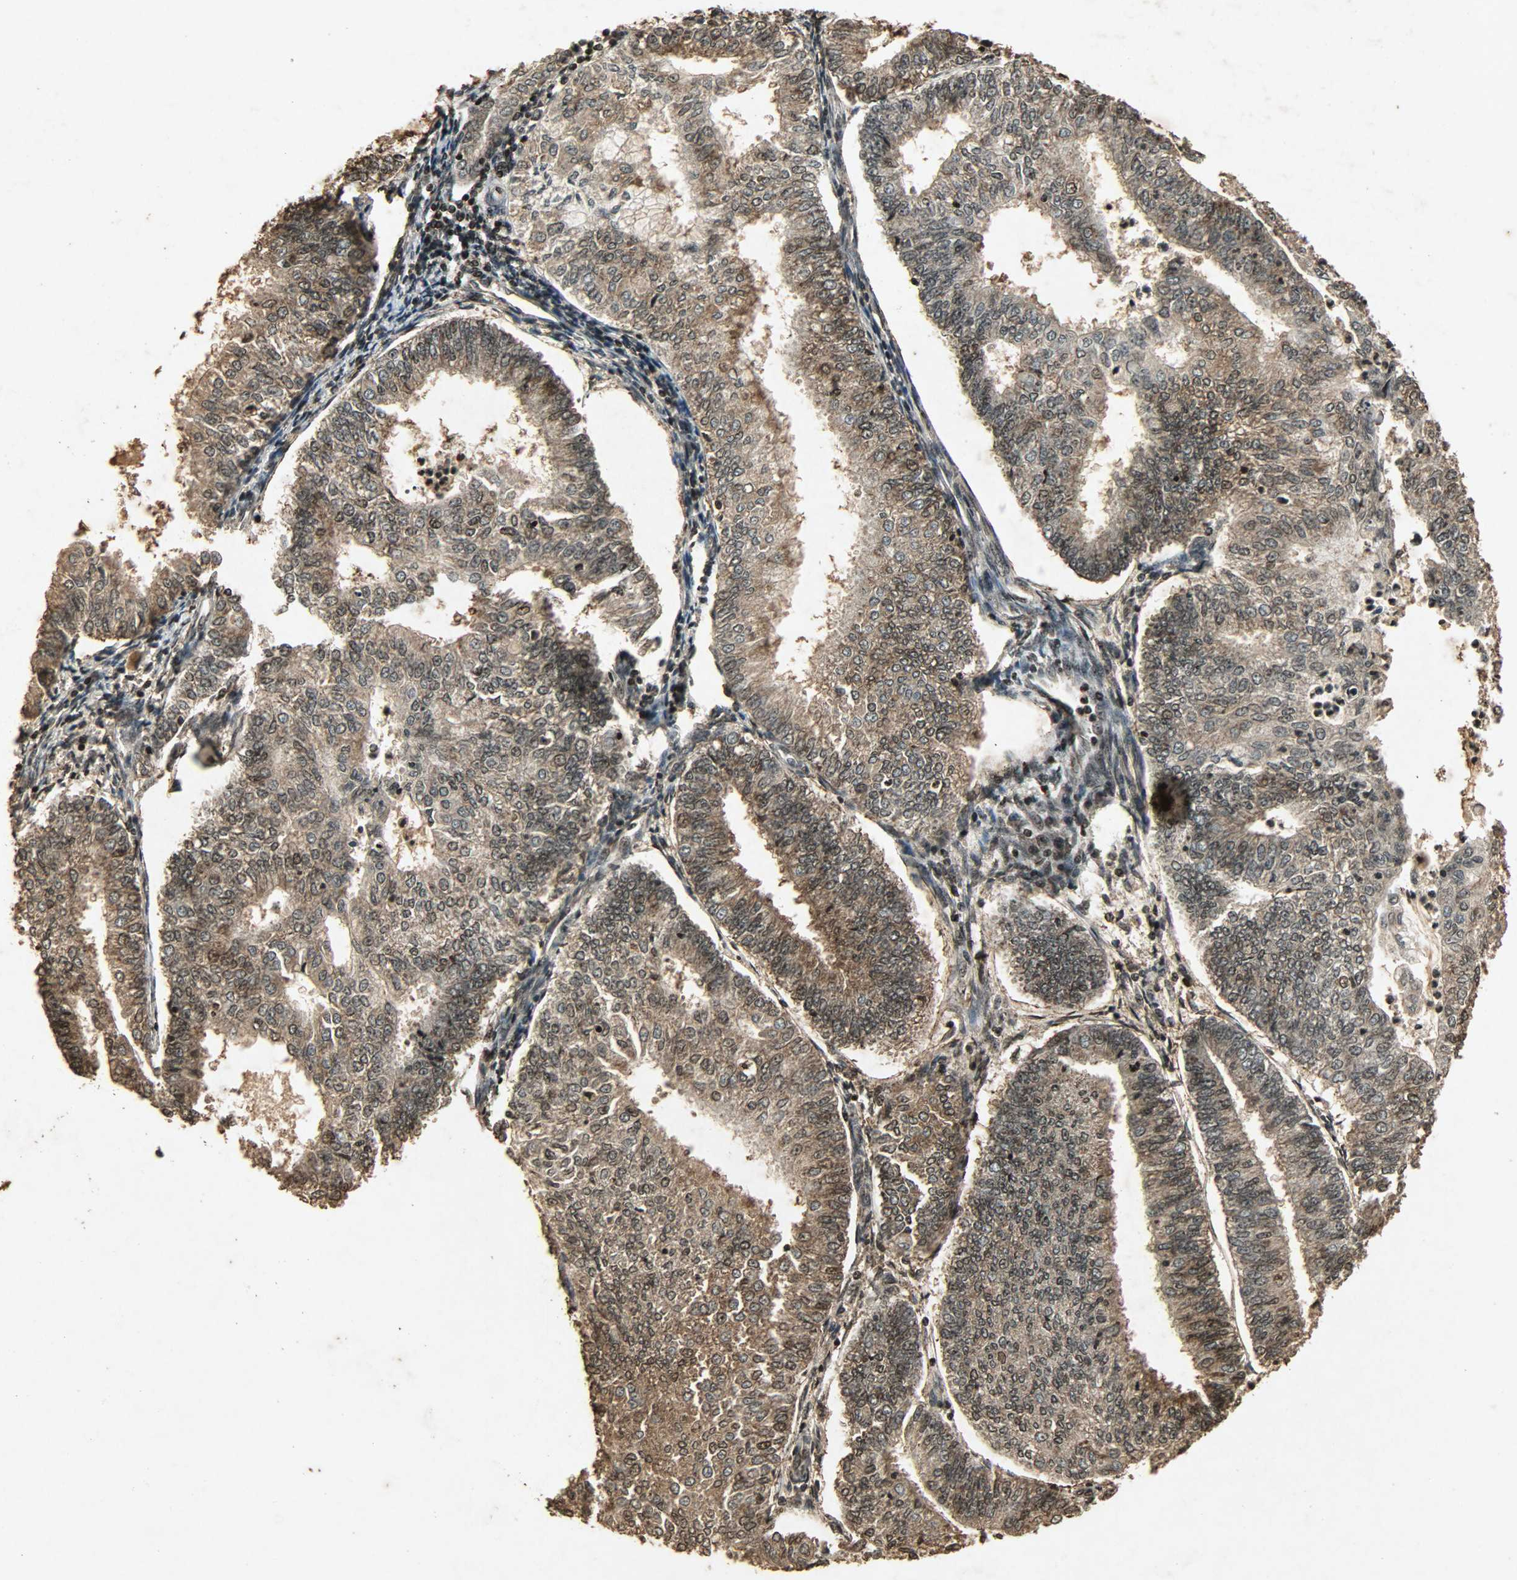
{"staining": {"intensity": "moderate", "quantity": ">75%", "location": "cytoplasmic/membranous,nuclear"}, "tissue": "endometrial cancer", "cell_type": "Tumor cells", "image_type": "cancer", "snomed": [{"axis": "morphology", "description": "Adenocarcinoma, NOS"}, {"axis": "topography", "description": "Endometrium"}], "caption": "Human endometrial cancer (adenocarcinoma) stained with a protein marker displays moderate staining in tumor cells.", "gene": "PPP3R1", "patient": {"sex": "female", "age": 59}}